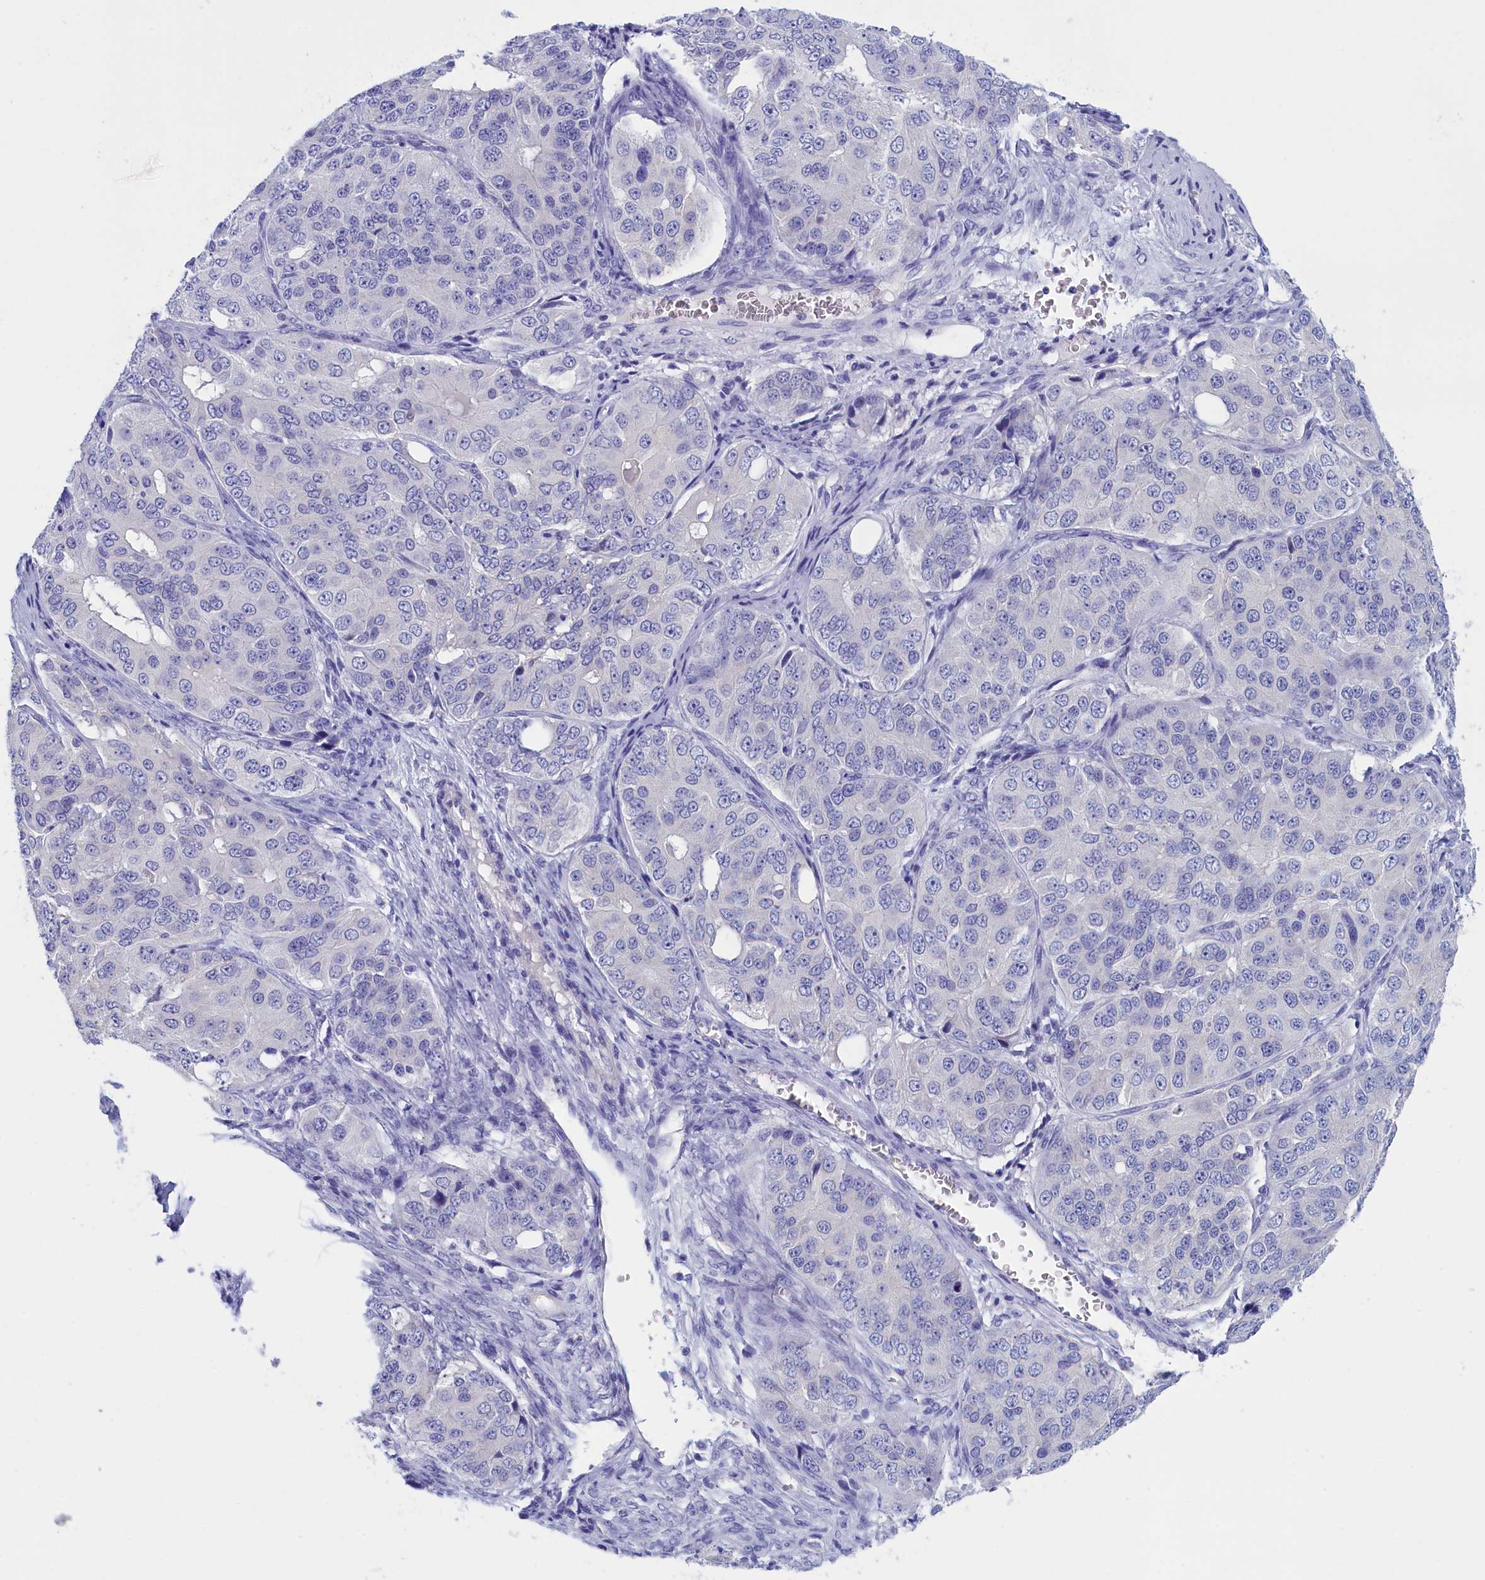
{"staining": {"intensity": "negative", "quantity": "none", "location": "none"}, "tissue": "ovarian cancer", "cell_type": "Tumor cells", "image_type": "cancer", "snomed": [{"axis": "morphology", "description": "Carcinoma, endometroid"}, {"axis": "topography", "description": "Ovary"}], "caption": "DAB immunohistochemical staining of endometroid carcinoma (ovarian) shows no significant positivity in tumor cells. Nuclei are stained in blue.", "gene": "ANKRD2", "patient": {"sex": "female", "age": 51}}